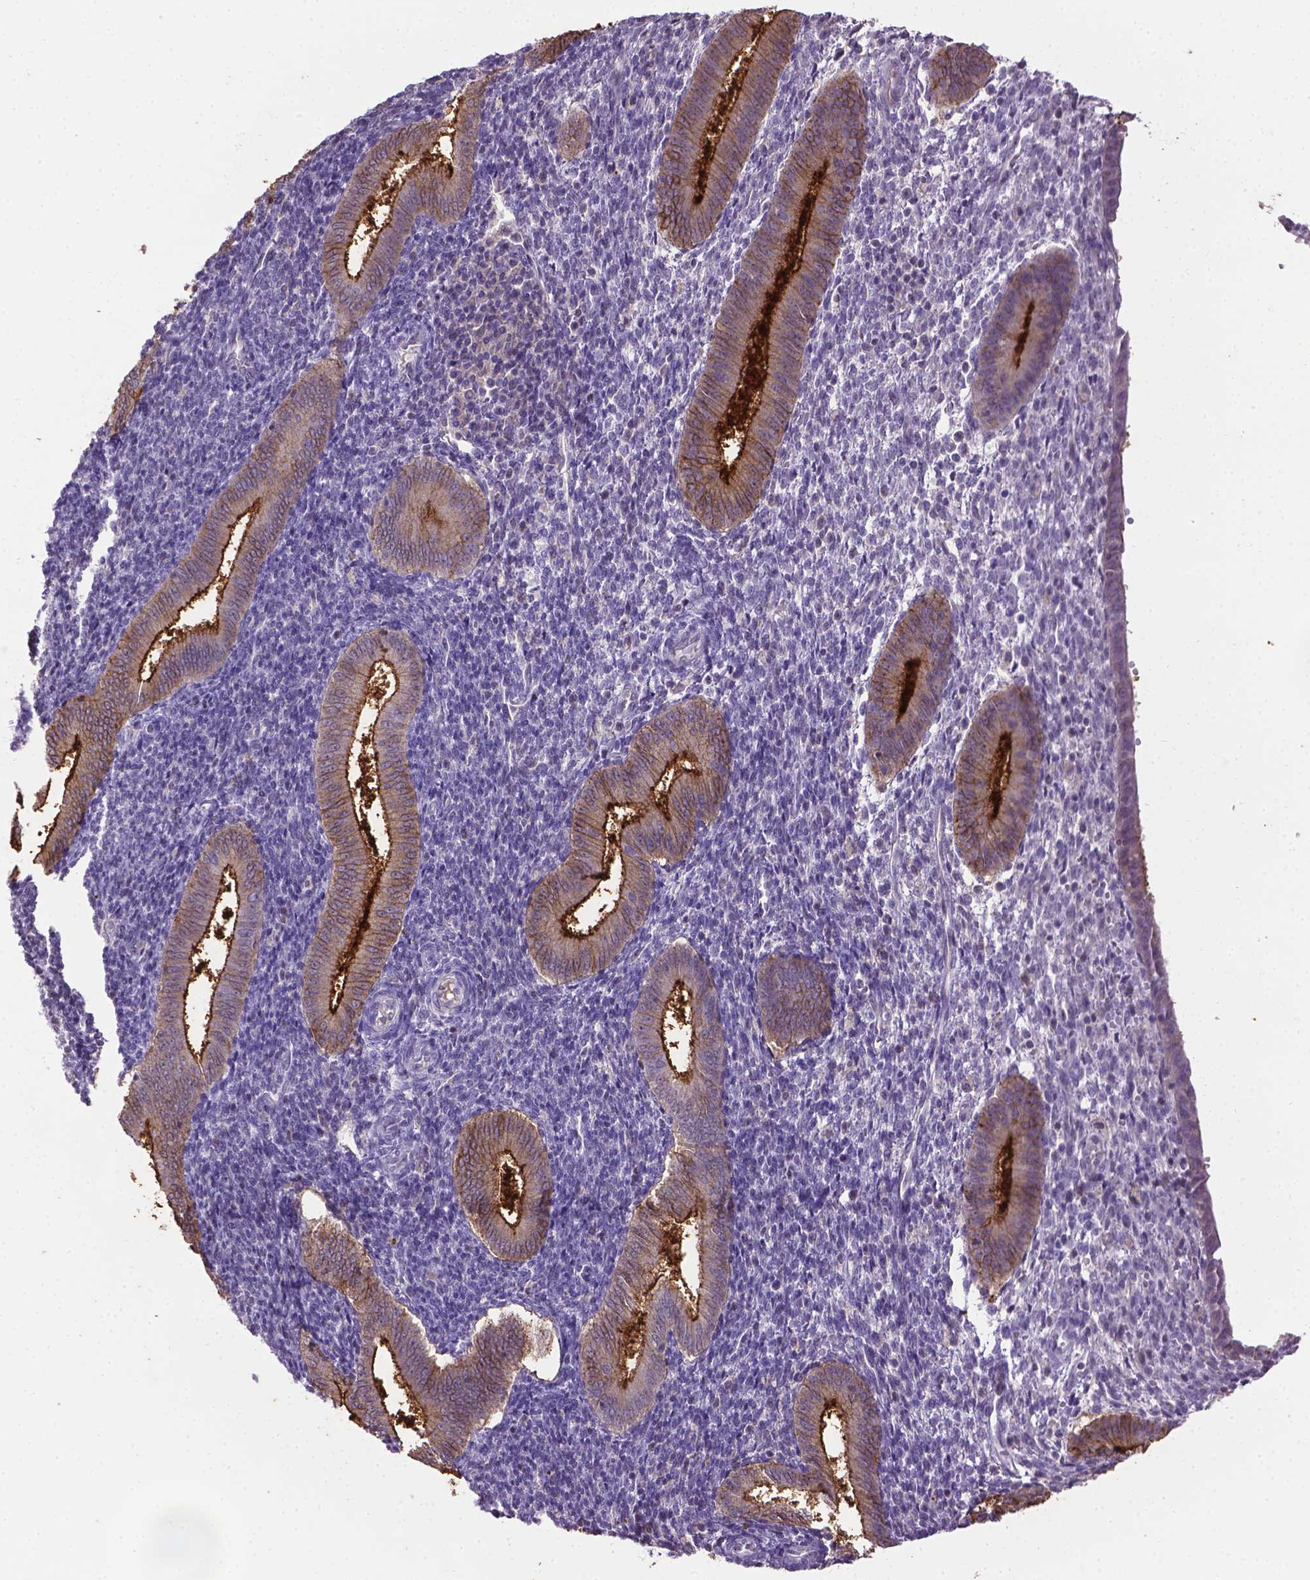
{"staining": {"intensity": "negative", "quantity": "none", "location": "none"}, "tissue": "endometrium", "cell_type": "Cells in endometrial stroma", "image_type": "normal", "snomed": [{"axis": "morphology", "description": "Normal tissue, NOS"}, {"axis": "topography", "description": "Endometrium"}], "caption": "Immunohistochemistry photomicrograph of unremarkable endometrium stained for a protein (brown), which demonstrates no staining in cells in endometrial stroma.", "gene": "CPM", "patient": {"sex": "female", "age": 25}}